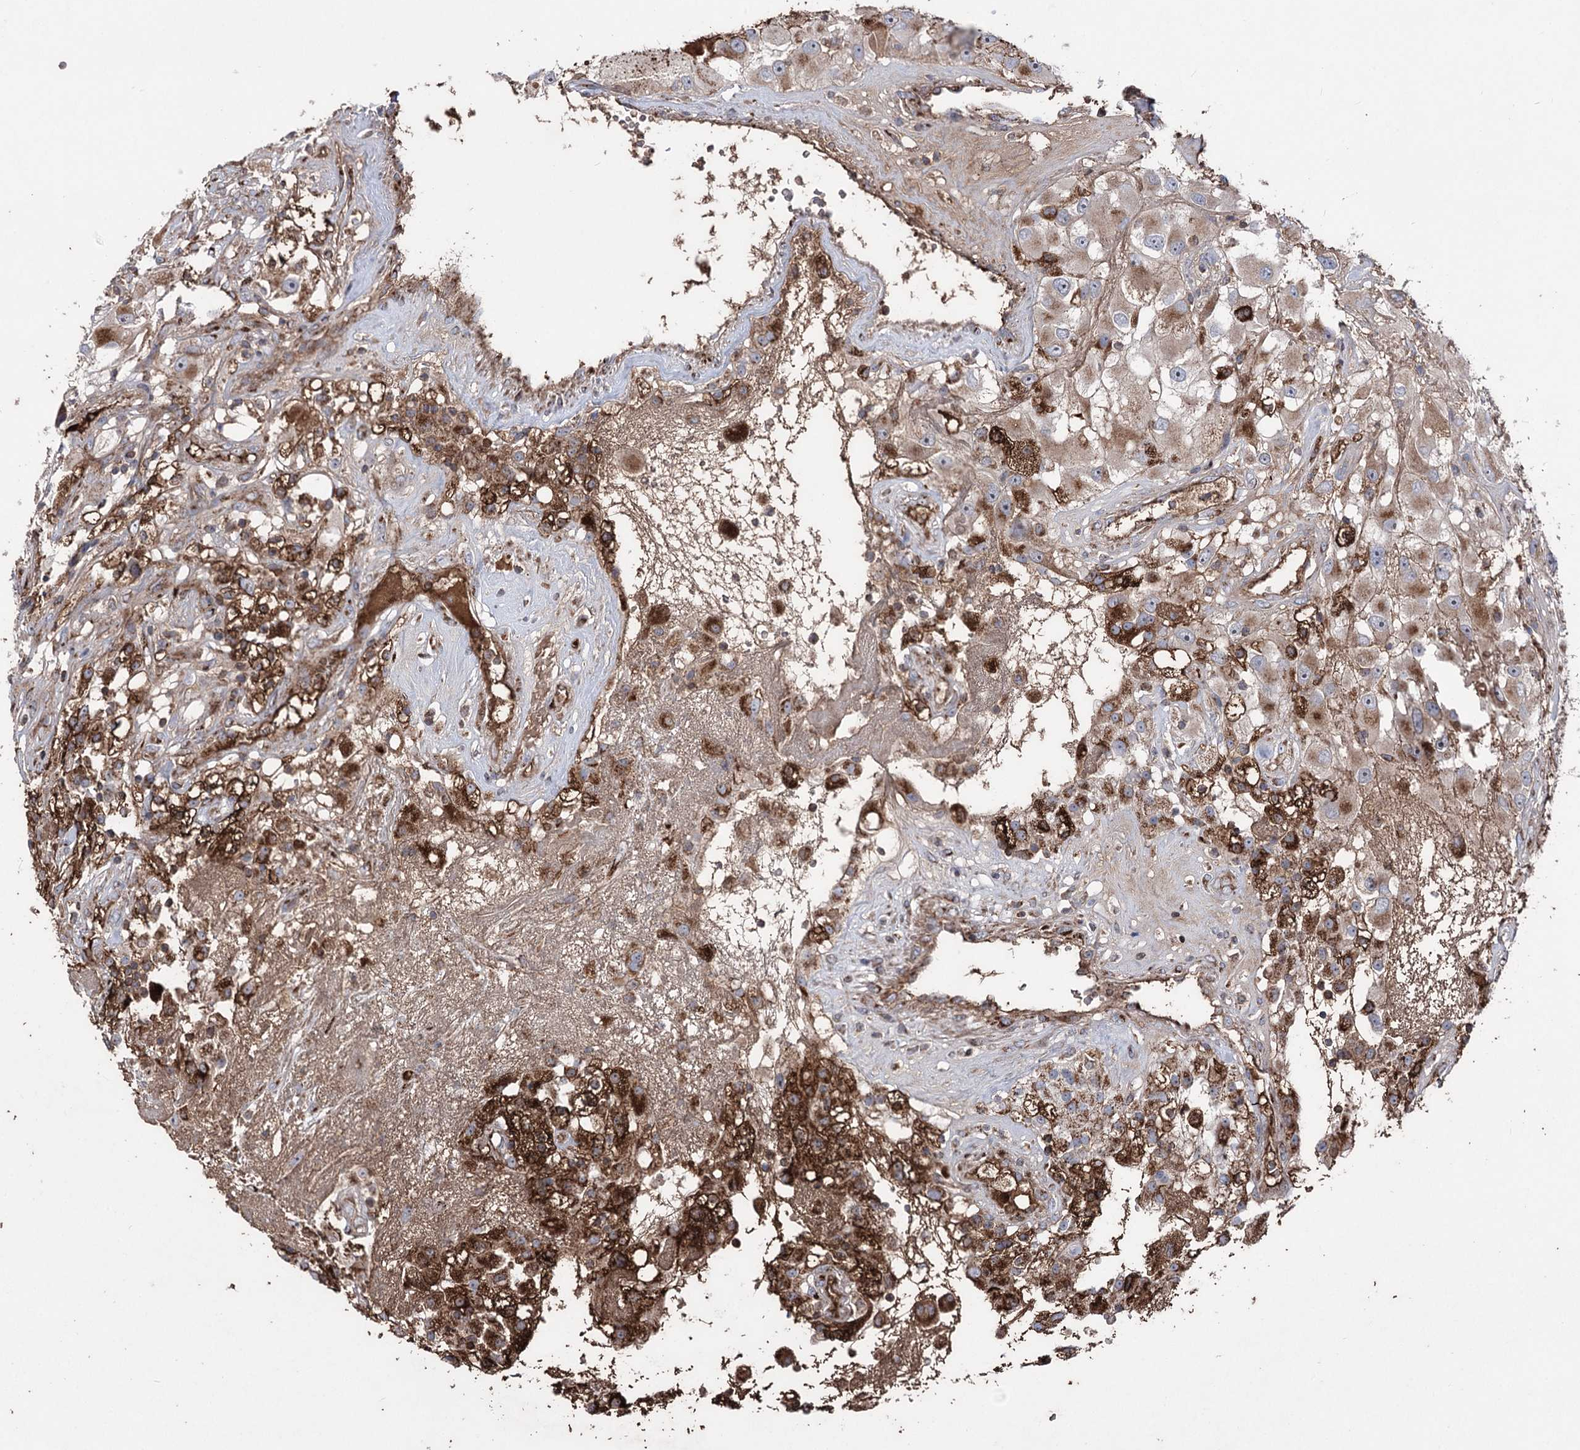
{"staining": {"intensity": "strong", "quantity": "25%-75%", "location": "cytoplasmic/membranous"}, "tissue": "renal cancer", "cell_type": "Tumor cells", "image_type": "cancer", "snomed": [{"axis": "morphology", "description": "Adenocarcinoma, NOS"}, {"axis": "topography", "description": "Kidney"}], "caption": "Approximately 25%-75% of tumor cells in renal cancer (adenocarcinoma) display strong cytoplasmic/membranous protein positivity as visualized by brown immunohistochemical staining.", "gene": "ARHGAP20", "patient": {"sex": "female", "age": 52}}